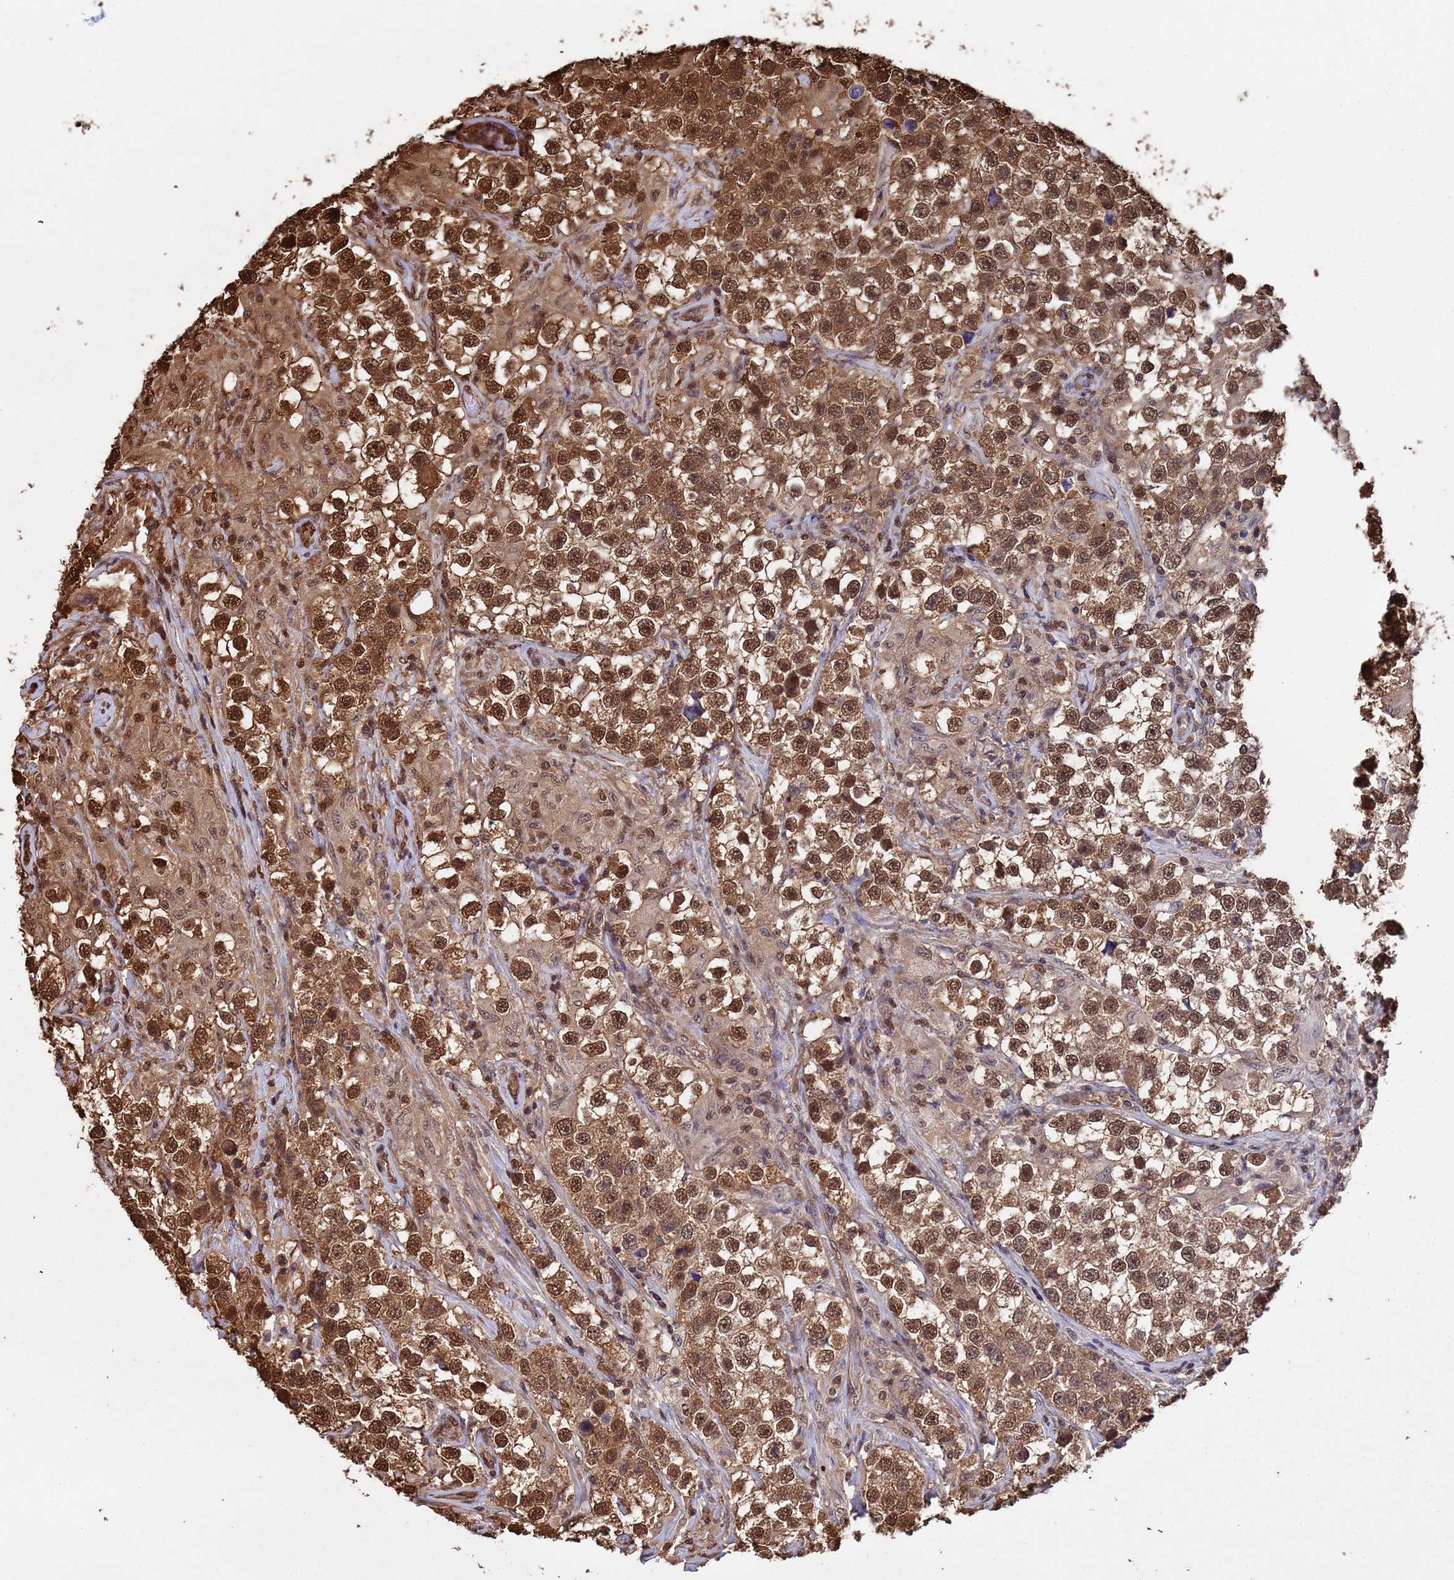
{"staining": {"intensity": "moderate", "quantity": ">75%", "location": "cytoplasmic/membranous,nuclear"}, "tissue": "testis cancer", "cell_type": "Tumor cells", "image_type": "cancer", "snomed": [{"axis": "morphology", "description": "Seminoma, NOS"}, {"axis": "topography", "description": "Testis"}], "caption": "Immunohistochemistry (IHC) (DAB (3,3'-diaminobenzidine)) staining of human testis cancer (seminoma) displays moderate cytoplasmic/membranous and nuclear protein positivity in about >75% of tumor cells.", "gene": "SUMO4", "patient": {"sex": "male", "age": 46}}